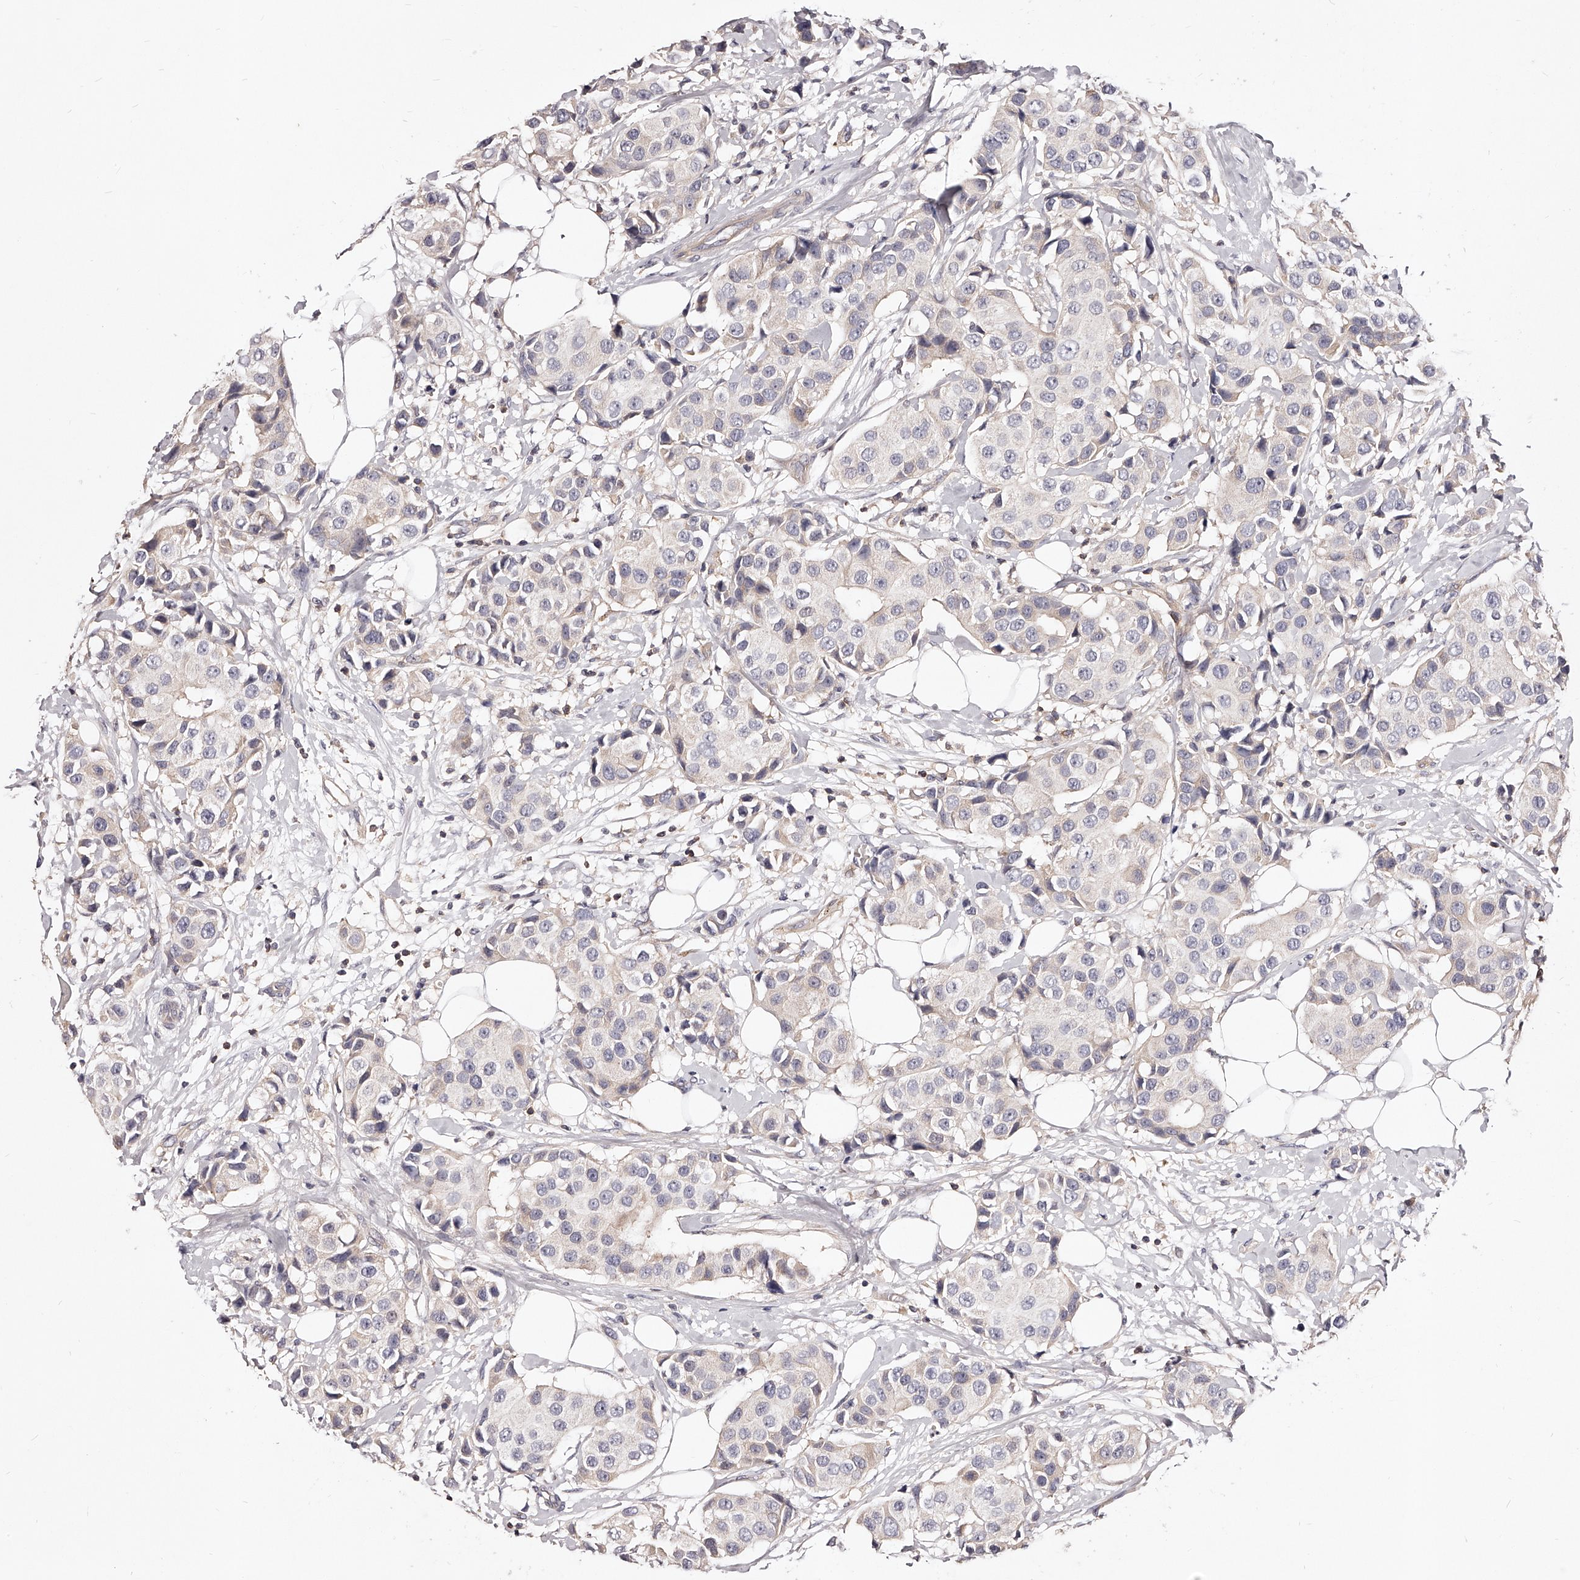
{"staining": {"intensity": "negative", "quantity": "none", "location": "none"}, "tissue": "breast cancer", "cell_type": "Tumor cells", "image_type": "cancer", "snomed": [{"axis": "morphology", "description": "Normal tissue, NOS"}, {"axis": "morphology", "description": "Duct carcinoma"}, {"axis": "topography", "description": "Breast"}], "caption": "Protein analysis of breast infiltrating ductal carcinoma reveals no significant staining in tumor cells.", "gene": "PHACTR1", "patient": {"sex": "female", "age": 39}}